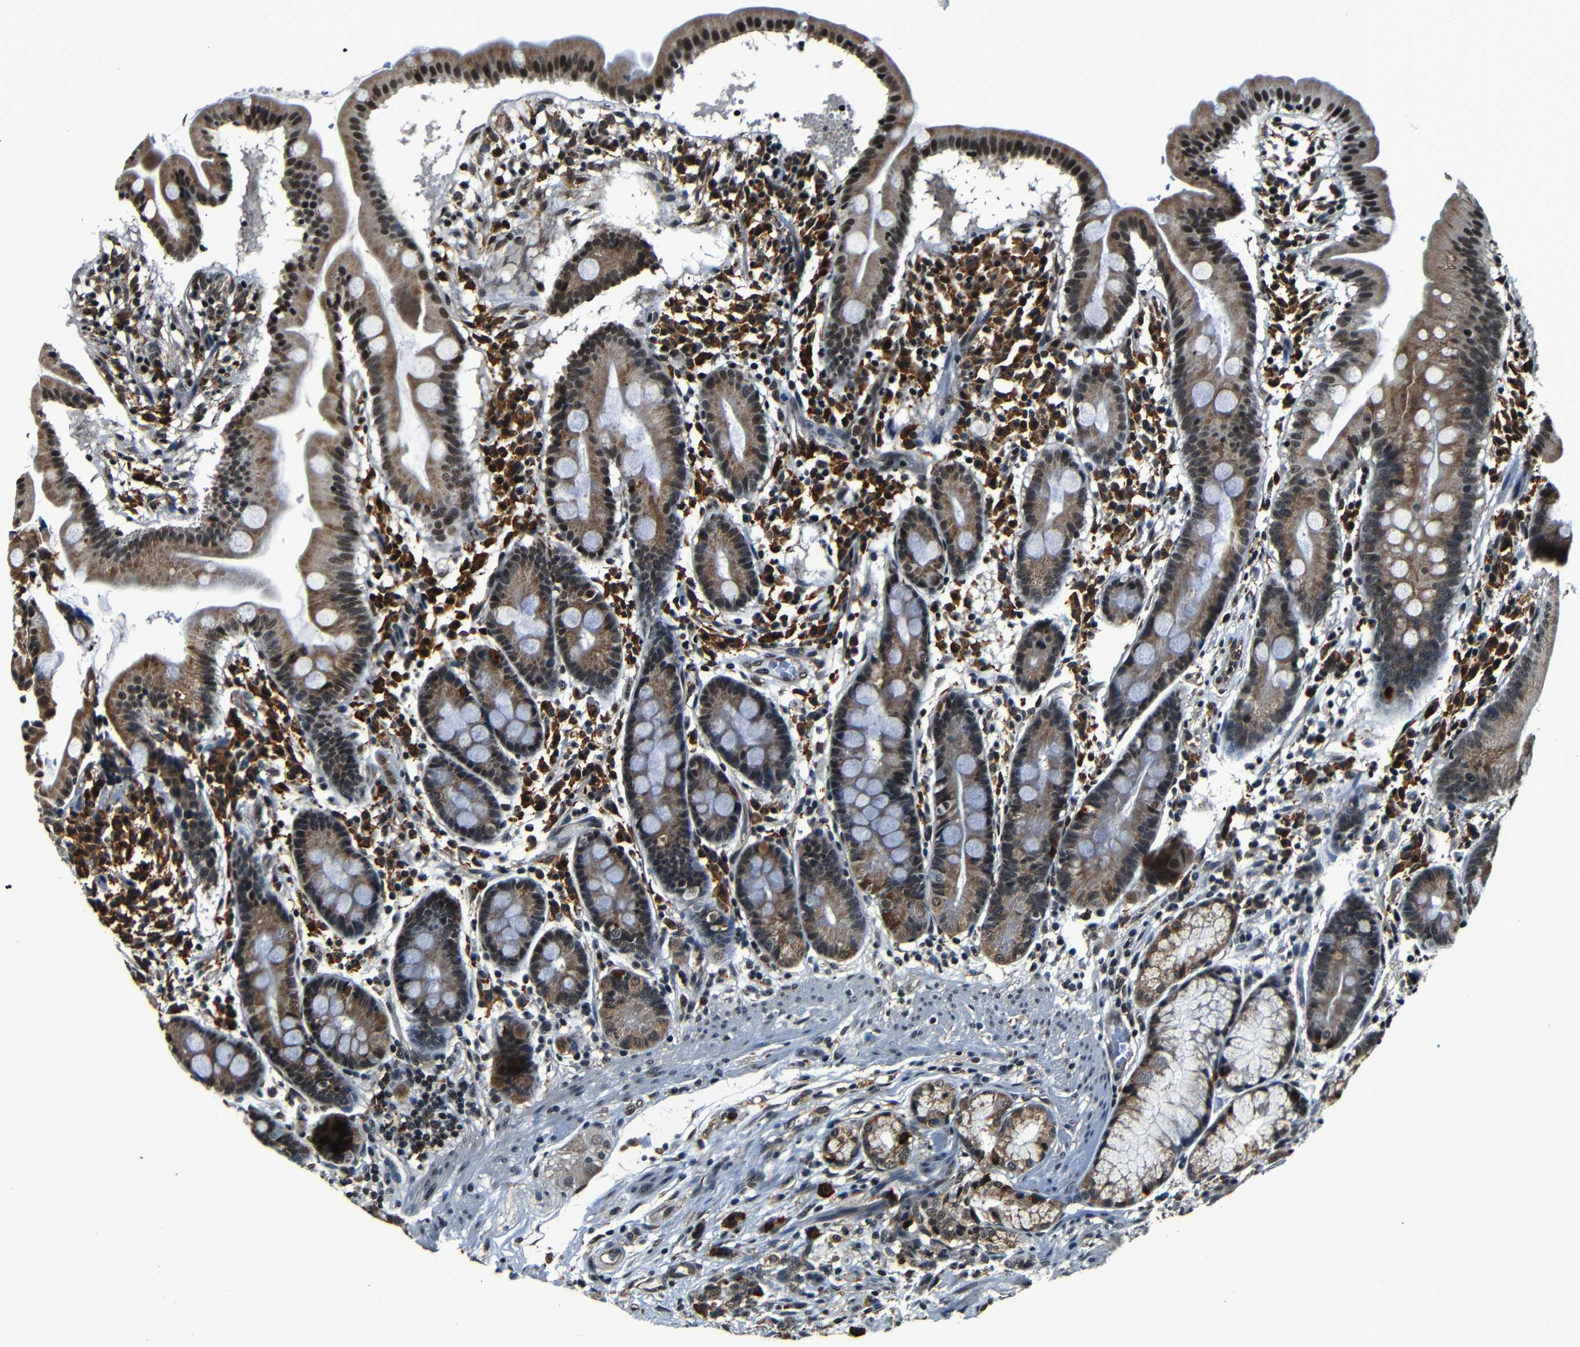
{"staining": {"intensity": "moderate", "quantity": ">75%", "location": "cytoplasmic/membranous,nuclear"}, "tissue": "duodenum", "cell_type": "Glandular cells", "image_type": "normal", "snomed": [{"axis": "morphology", "description": "Normal tissue, NOS"}, {"axis": "topography", "description": "Duodenum"}], "caption": "Protein analysis of benign duodenum shows moderate cytoplasmic/membranous,nuclear positivity in approximately >75% of glandular cells. The protein of interest is shown in brown color, while the nuclei are stained blue.", "gene": "NCBP3", "patient": {"sex": "male", "age": 50}}